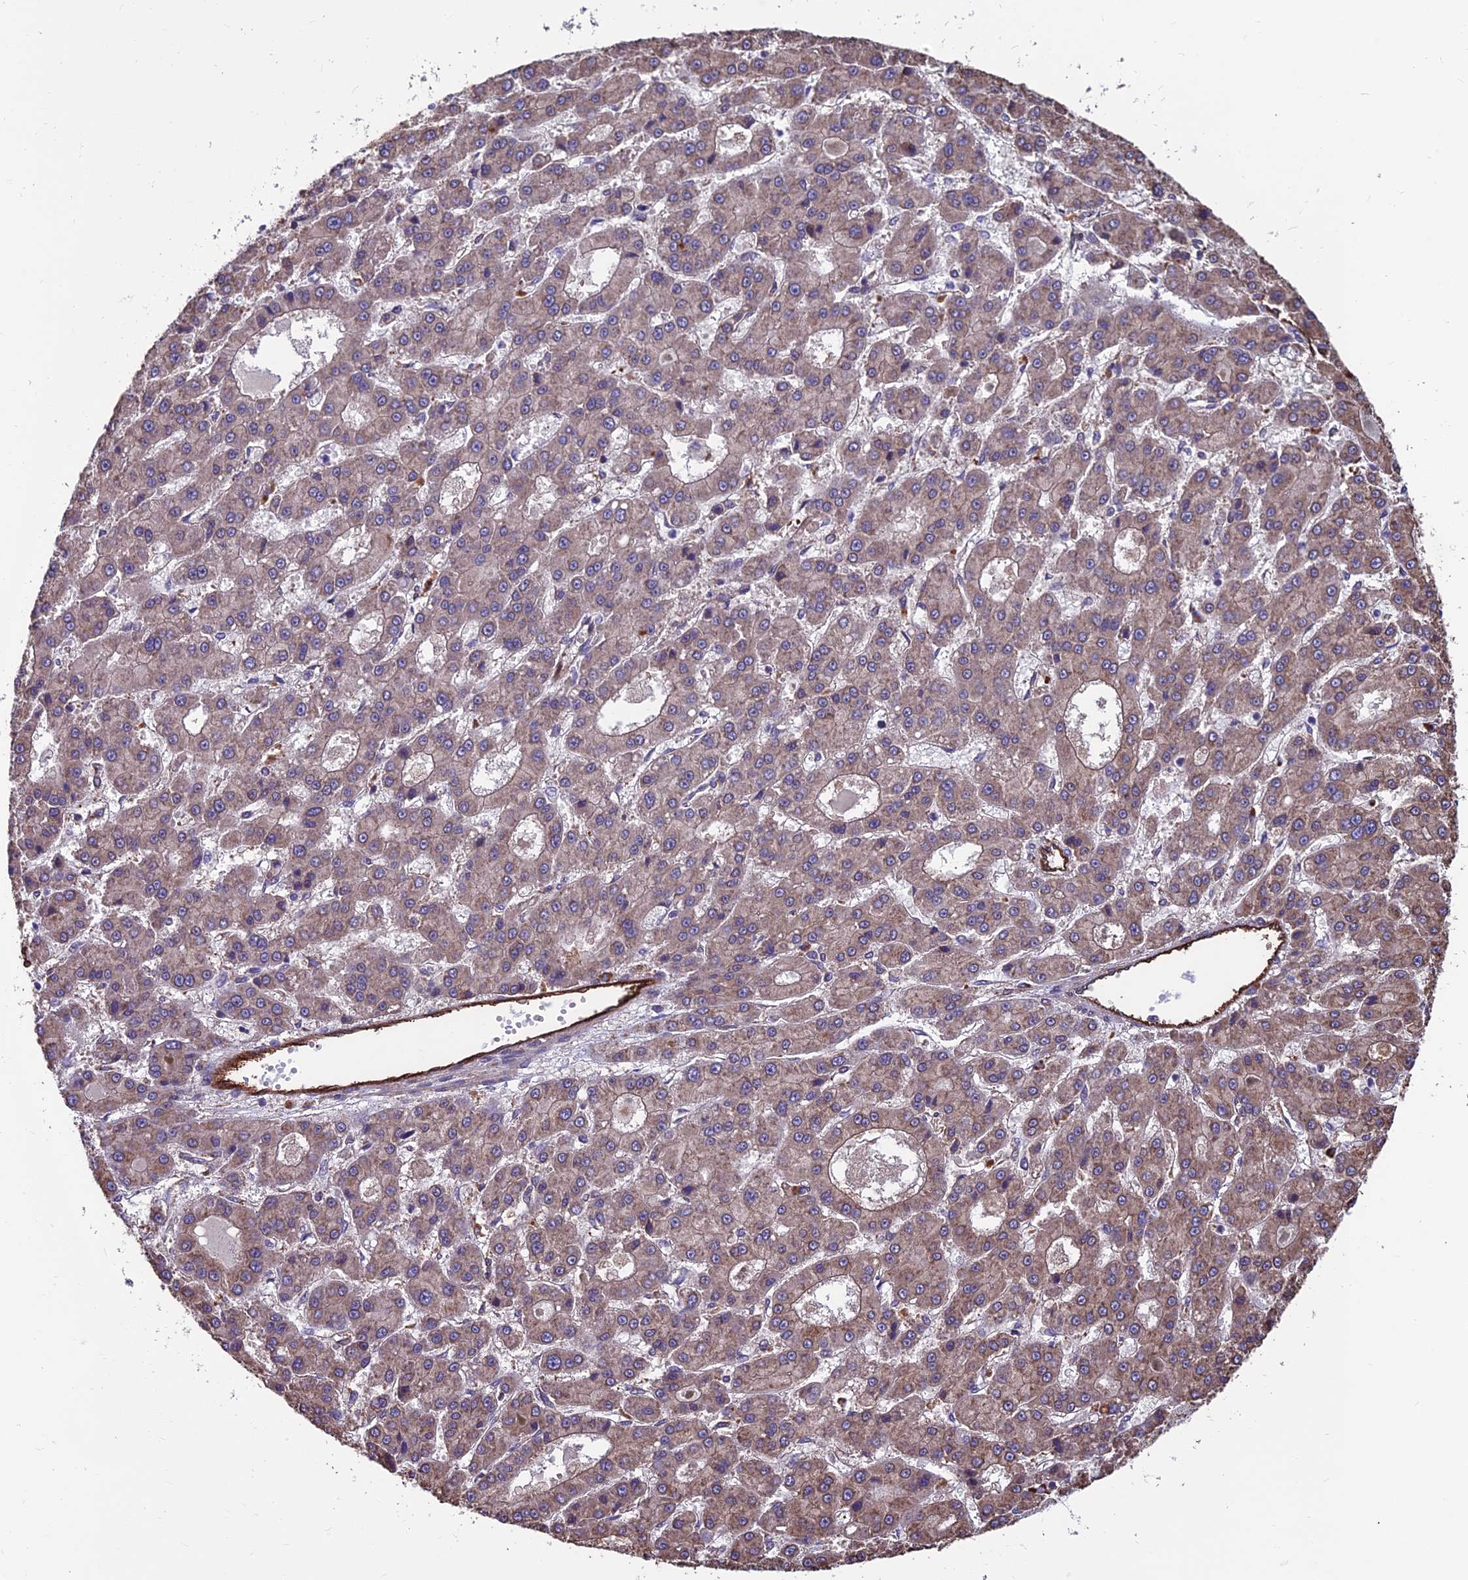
{"staining": {"intensity": "weak", "quantity": "<25%", "location": "cytoplasmic/membranous"}, "tissue": "liver cancer", "cell_type": "Tumor cells", "image_type": "cancer", "snomed": [{"axis": "morphology", "description": "Carcinoma, Hepatocellular, NOS"}, {"axis": "topography", "description": "Liver"}], "caption": "There is no significant positivity in tumor cells of liver cancer (hepatocellular carcinoma).", "gene": "RTN4RL1", "patient": {"sex": "male", "age": 70}}